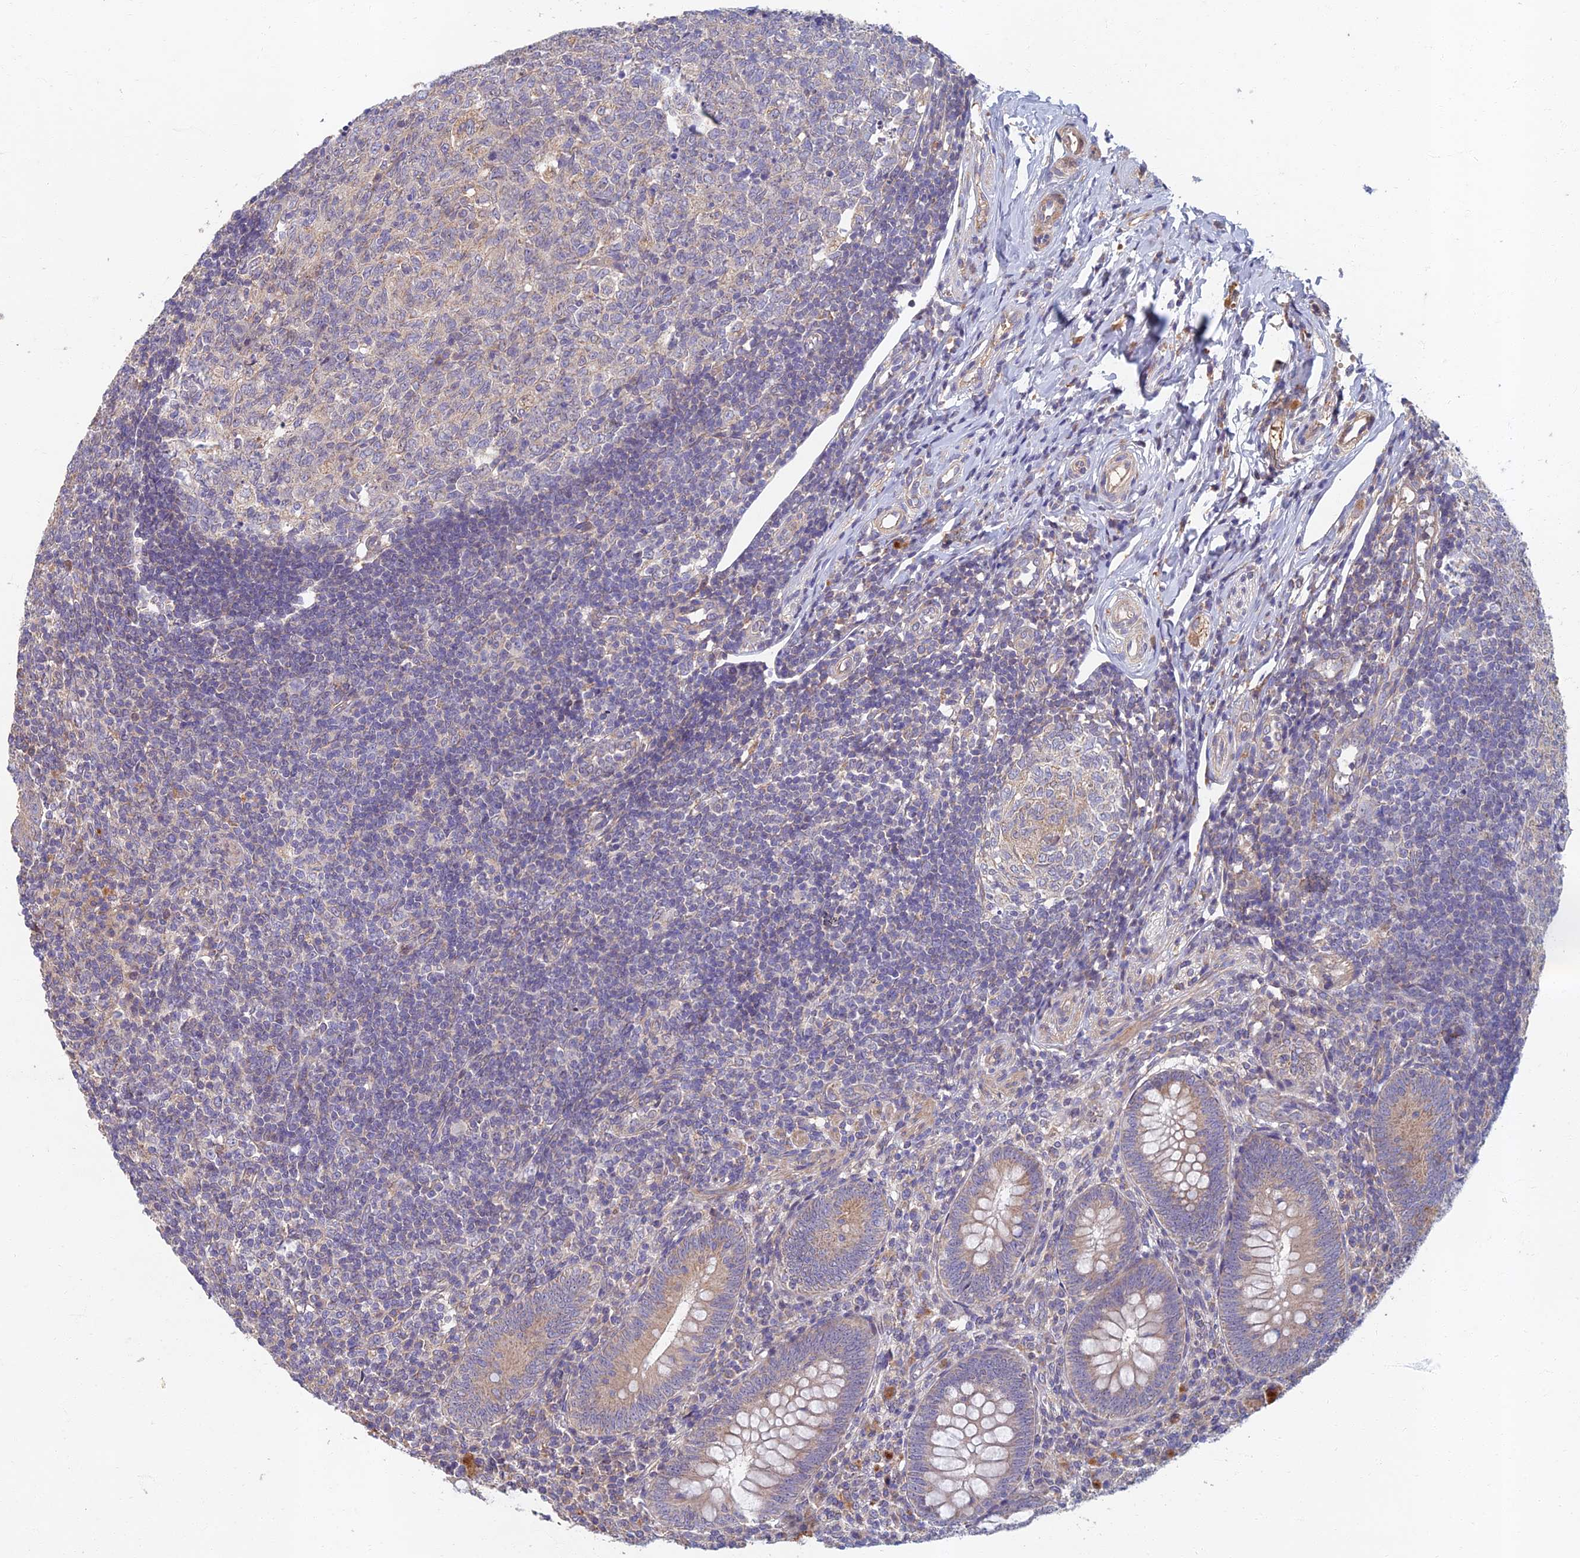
{"staining": {"intensity": "weak", "quantity": "25%-75%", "location": "cytoplasmic/membranous"}, "tissue": "appendix", "cell_type": "Glandular cells", "image_type": "normal", "snomed": [{"axis": "morphology", "description": "Normal tissue, NOS"}, {"axis": "topography", "description": "Appendix"}], "caption": "Glandular cells demonstrate low levels of weak cytoplasmic/membranous expression in about 25%-75% of cells in unremarkable appendix. (Brightfield microscopy of DAB IHC at high magnification).", "gene": "SOGA1", "patient": {"sex": "male", "age": 14}}